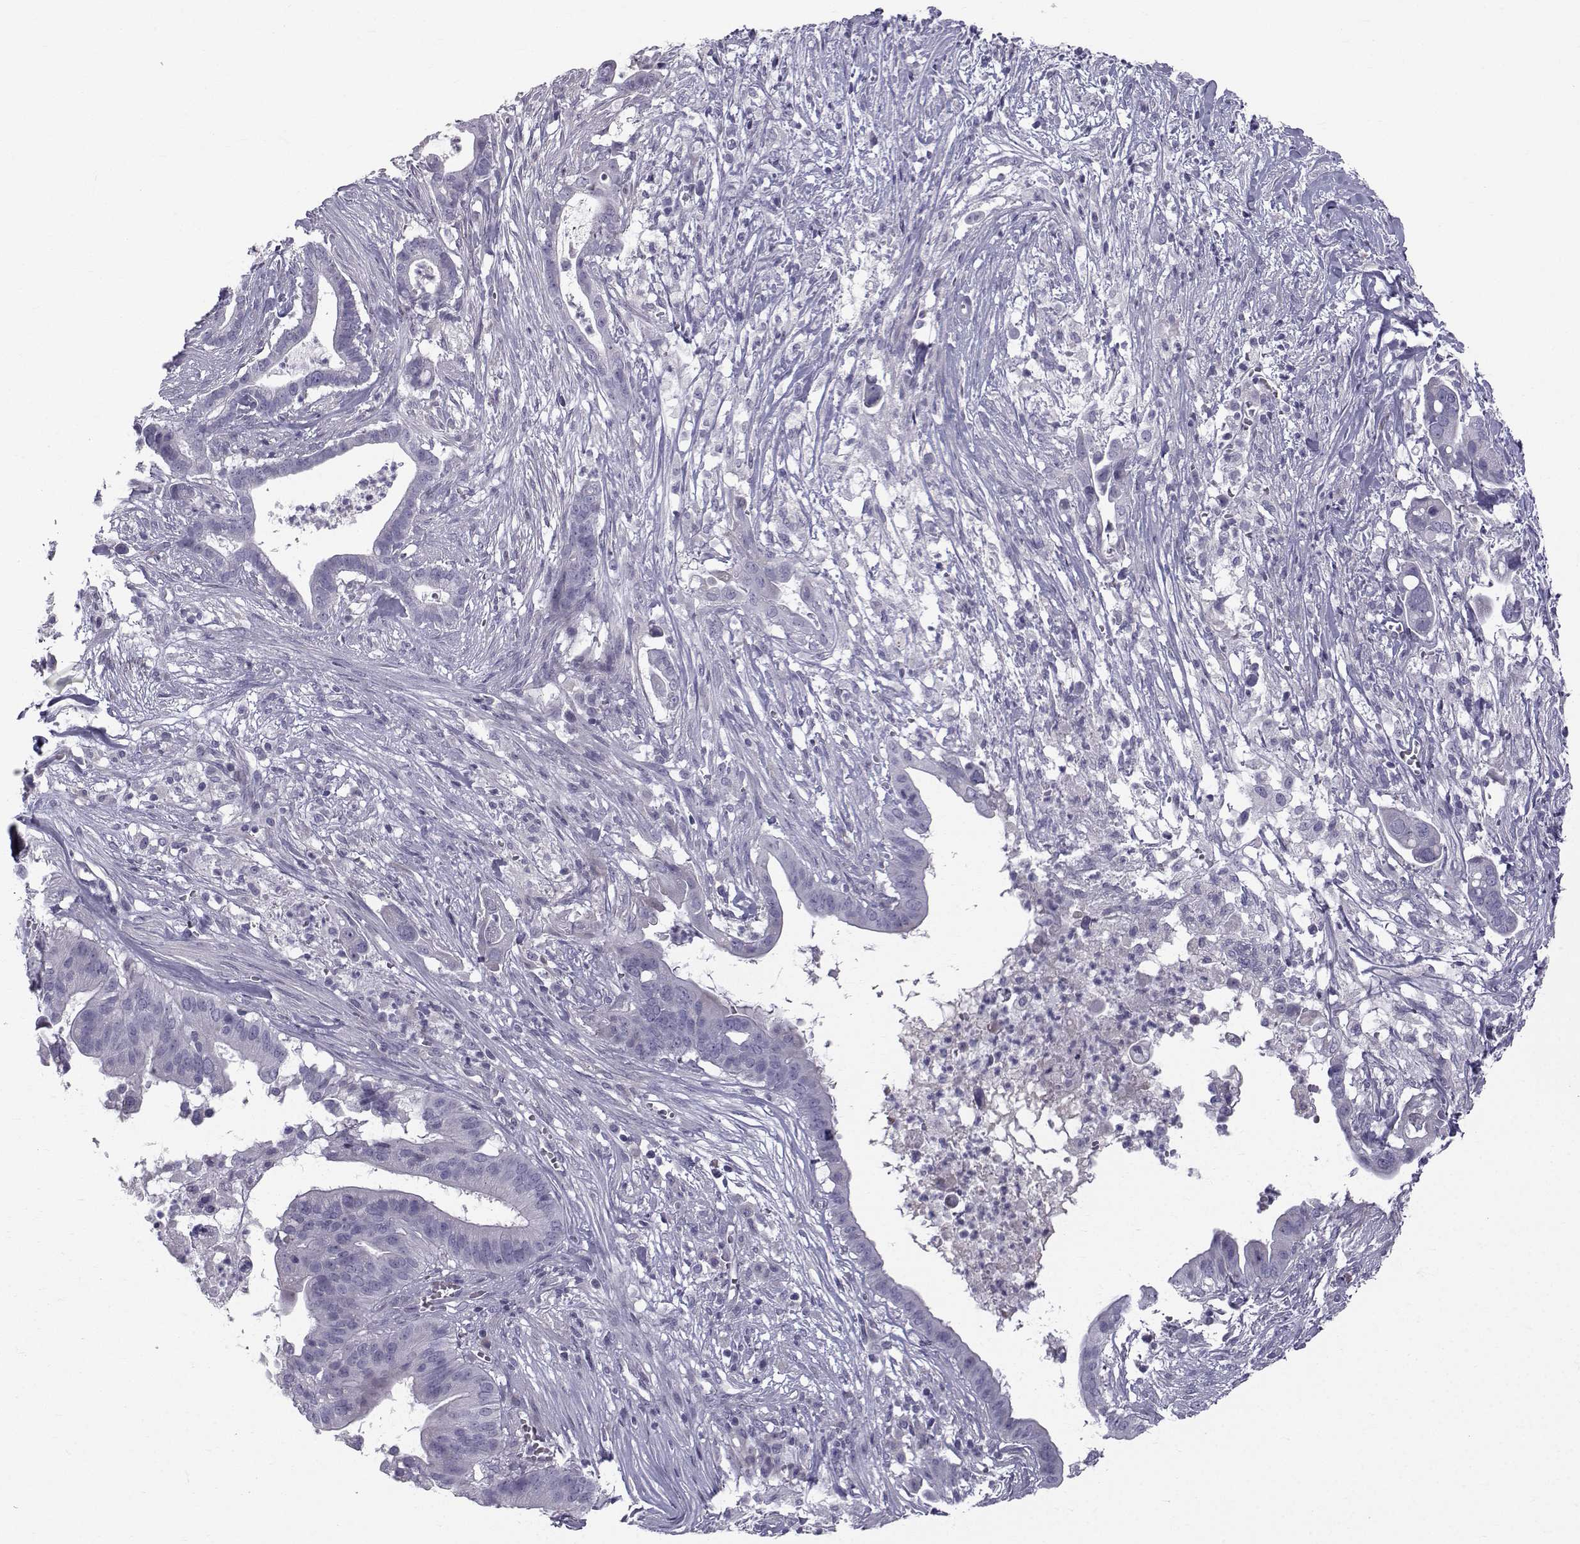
{"staining": {"intensity": "negative", "quantity": "none", "location": "none"}, "tissue": "pancreatic cancer", "cell_type": "Tumor cells", "image_type": "cancer", "snomed": [{"axis": "morphology", "description": "Adenocarcinoma, NOS"}, {"axis": "topography", "description": "Pancreas"}], "caption": "Adenocarcinoma (pancreatic) was stained to show a protein in brown. There is no significant positivity in tumor cells.", "gene": "CALCR", "patient": {"sex": "male", "age": 61}}